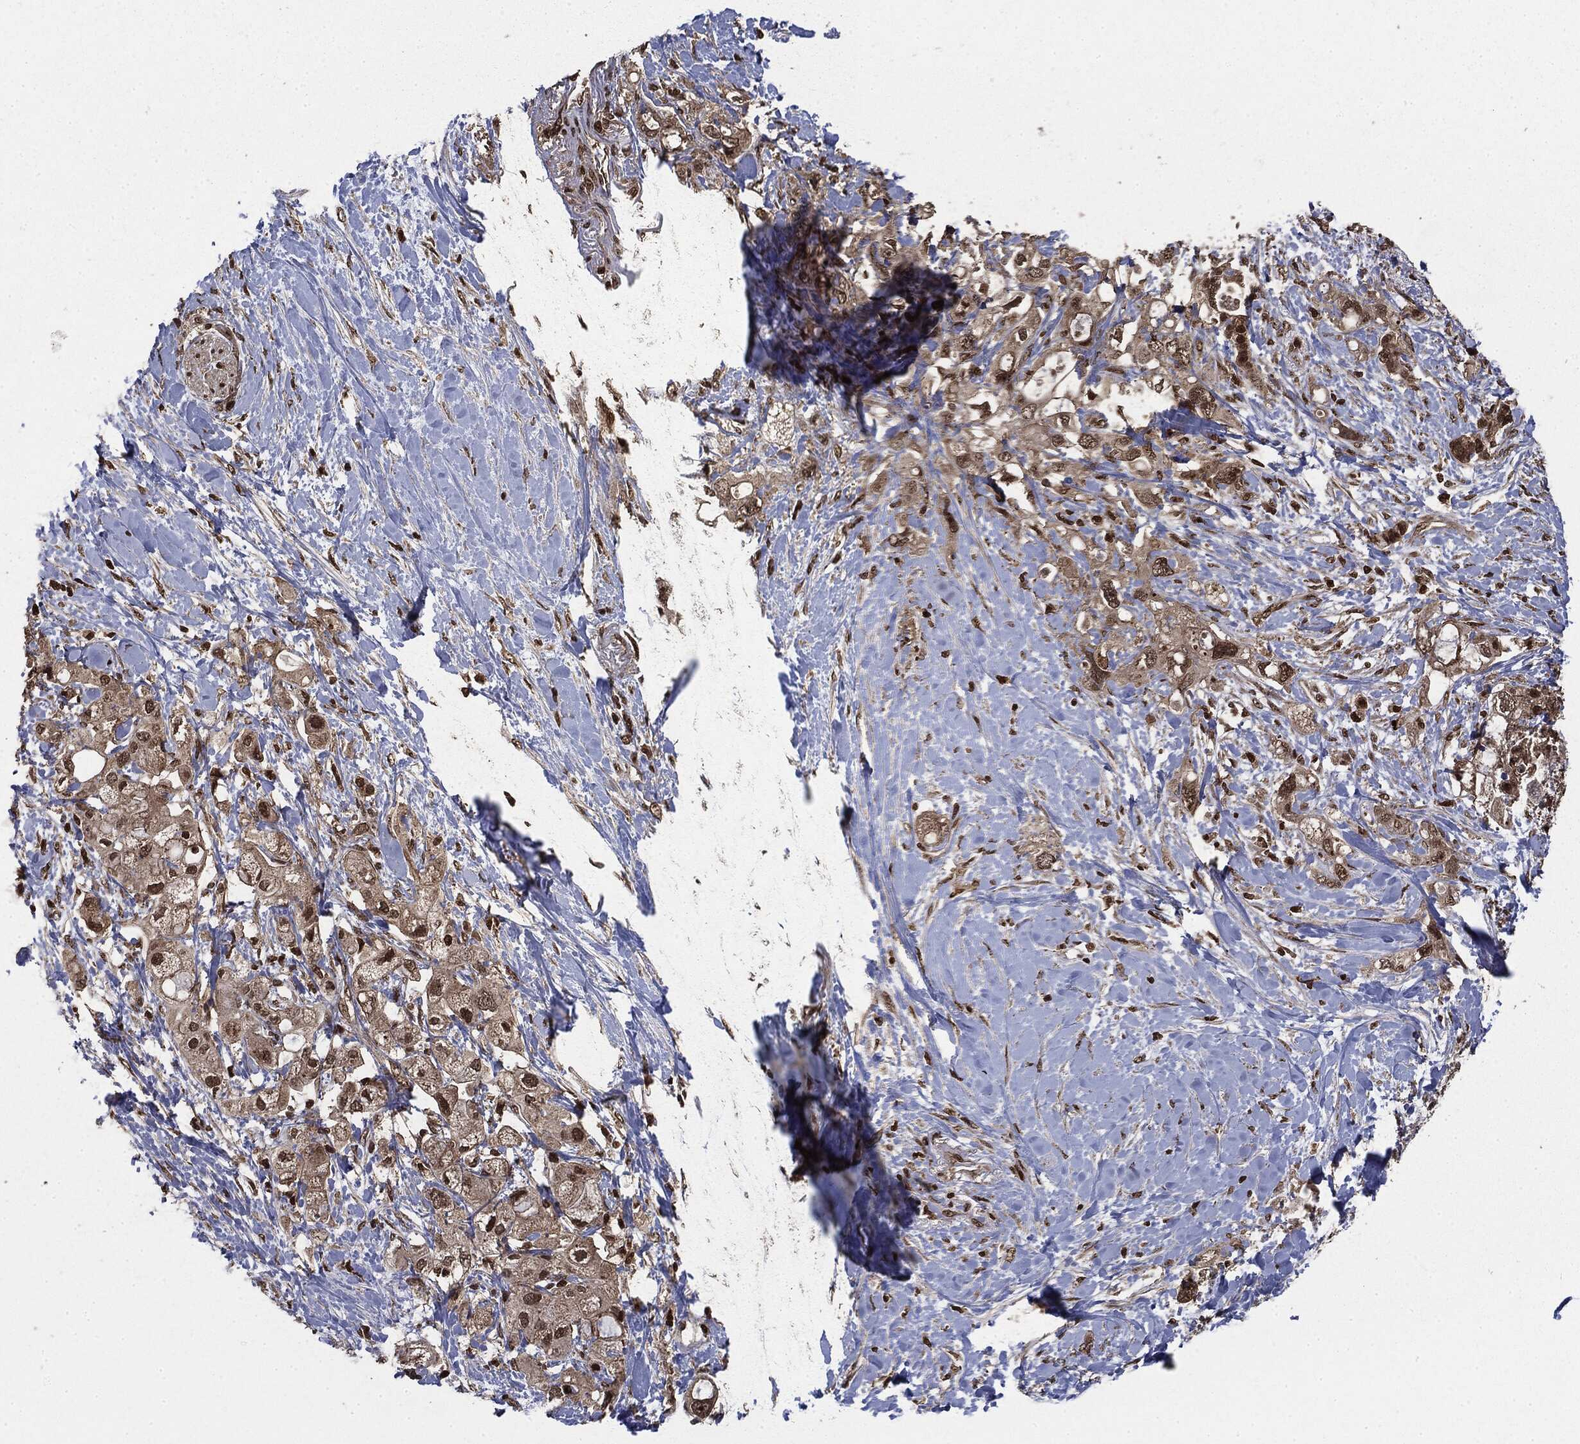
{"staining": {"intensity": "moderate", "quantity": "25%-75%", "location": "nuclear"}, "tissue": "pancreatic cancer", "cell_type": "Tumor cells", "image_type": "cancer", "snomed": [{"axis": "morphology", "description": "Adenocarcinoma, NOS"}, {"axis": "topography", "description": "Pancreas"}], "caption": "Approximately 25%-75% of tumor cells in pancreatic cancer reveal moderate nuclear protein positivity as visualized by brown immunohistochemical staining.", "gene": "CTDP1", "patient": {"sex": "female", "age": 56}}